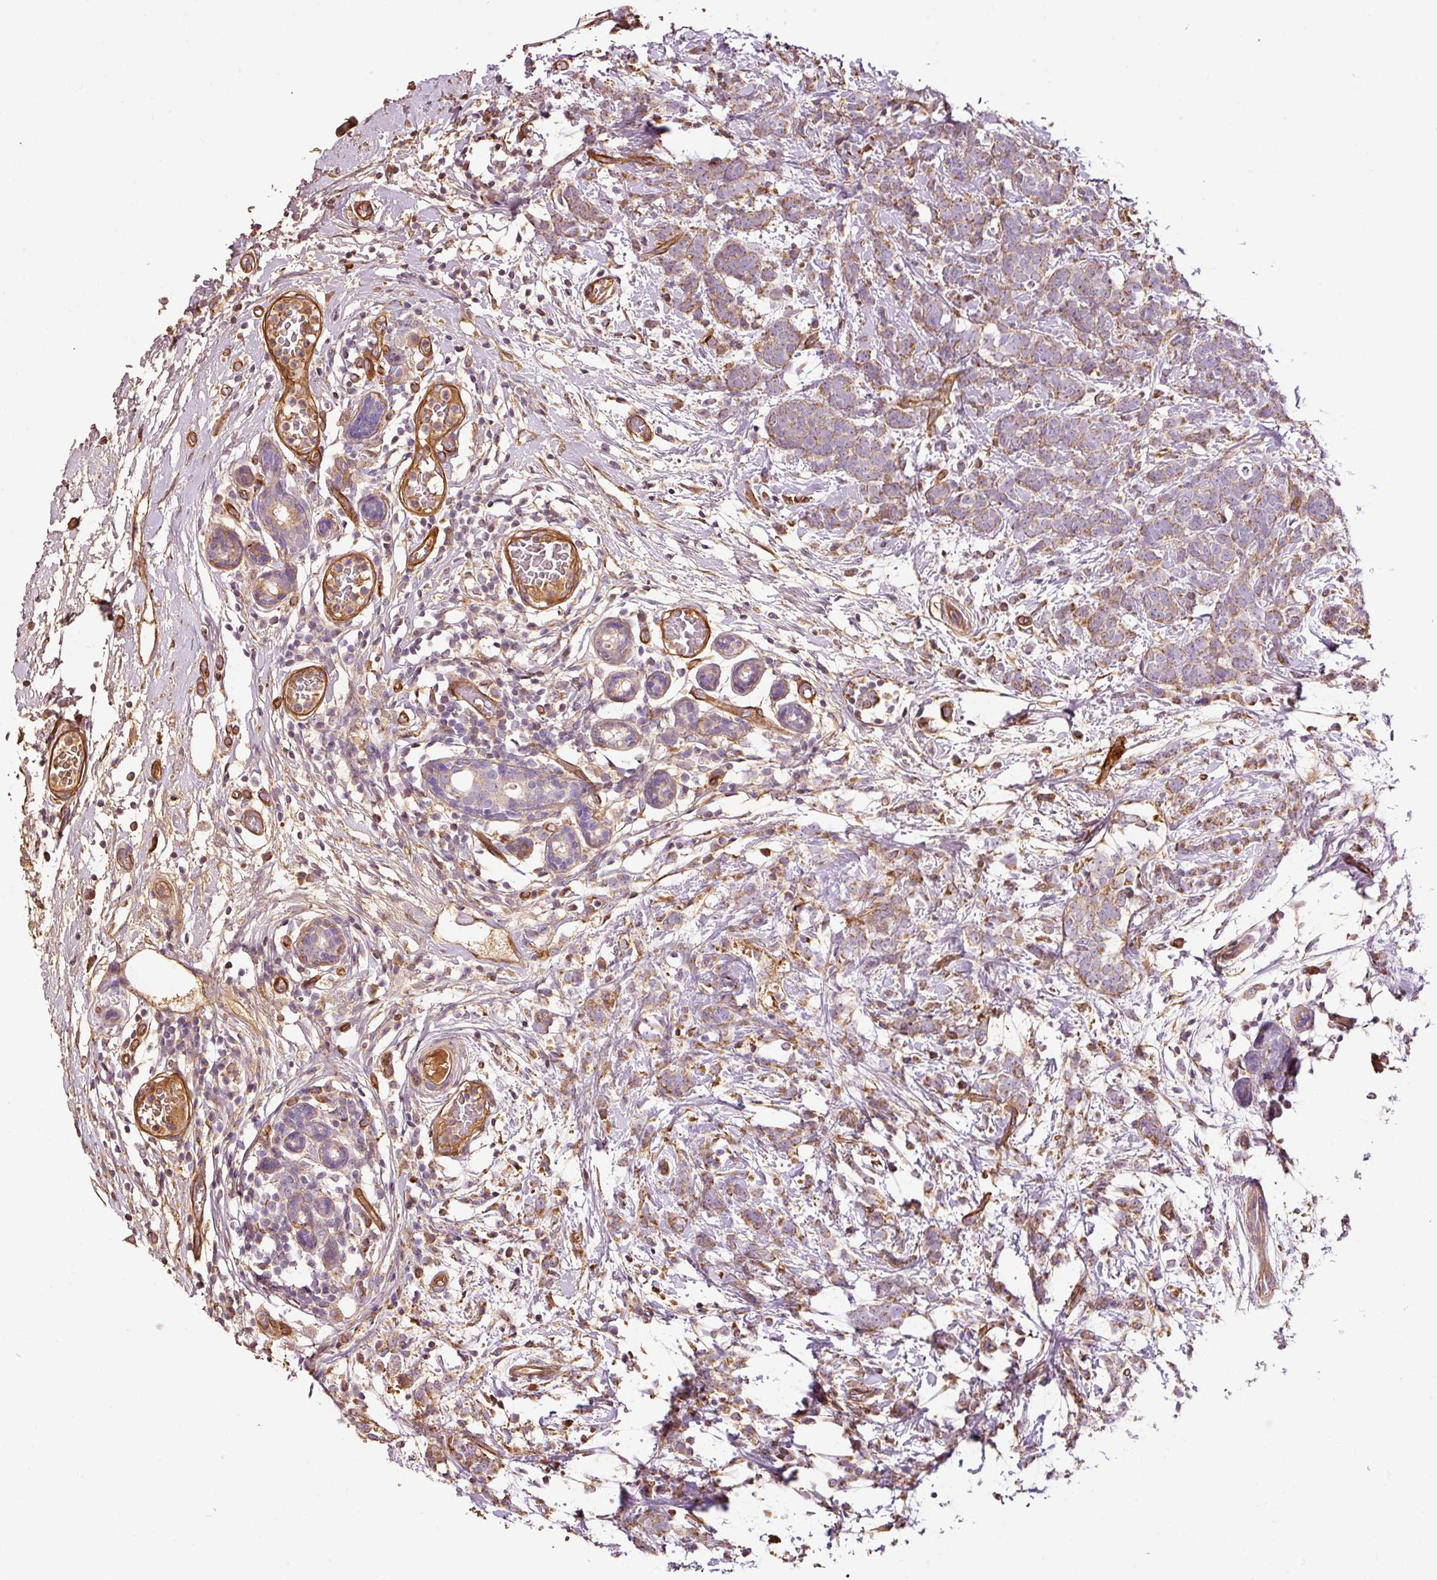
{"staining": {"intensity": "weak", "quantity": "25%-75%", "location": "cytoplasmic/membranous"}, "tissue": "breast cancer", "cell_type": "Tumor cells", "image_type": "cancer", "snomed": [{"axis": "morphology", "description": "Lobular carcinoma"}, {"axis": "topography", "description": "Breast"}], "caption": "An image of human breast lobular carcinoma stained for a protein exhibits weak cytoplasmic/membranous brown staining in tumor cells. Nuclei are stained in blue.", "gene": "NID2", "patient": {"sex": "female", "age": 58}}